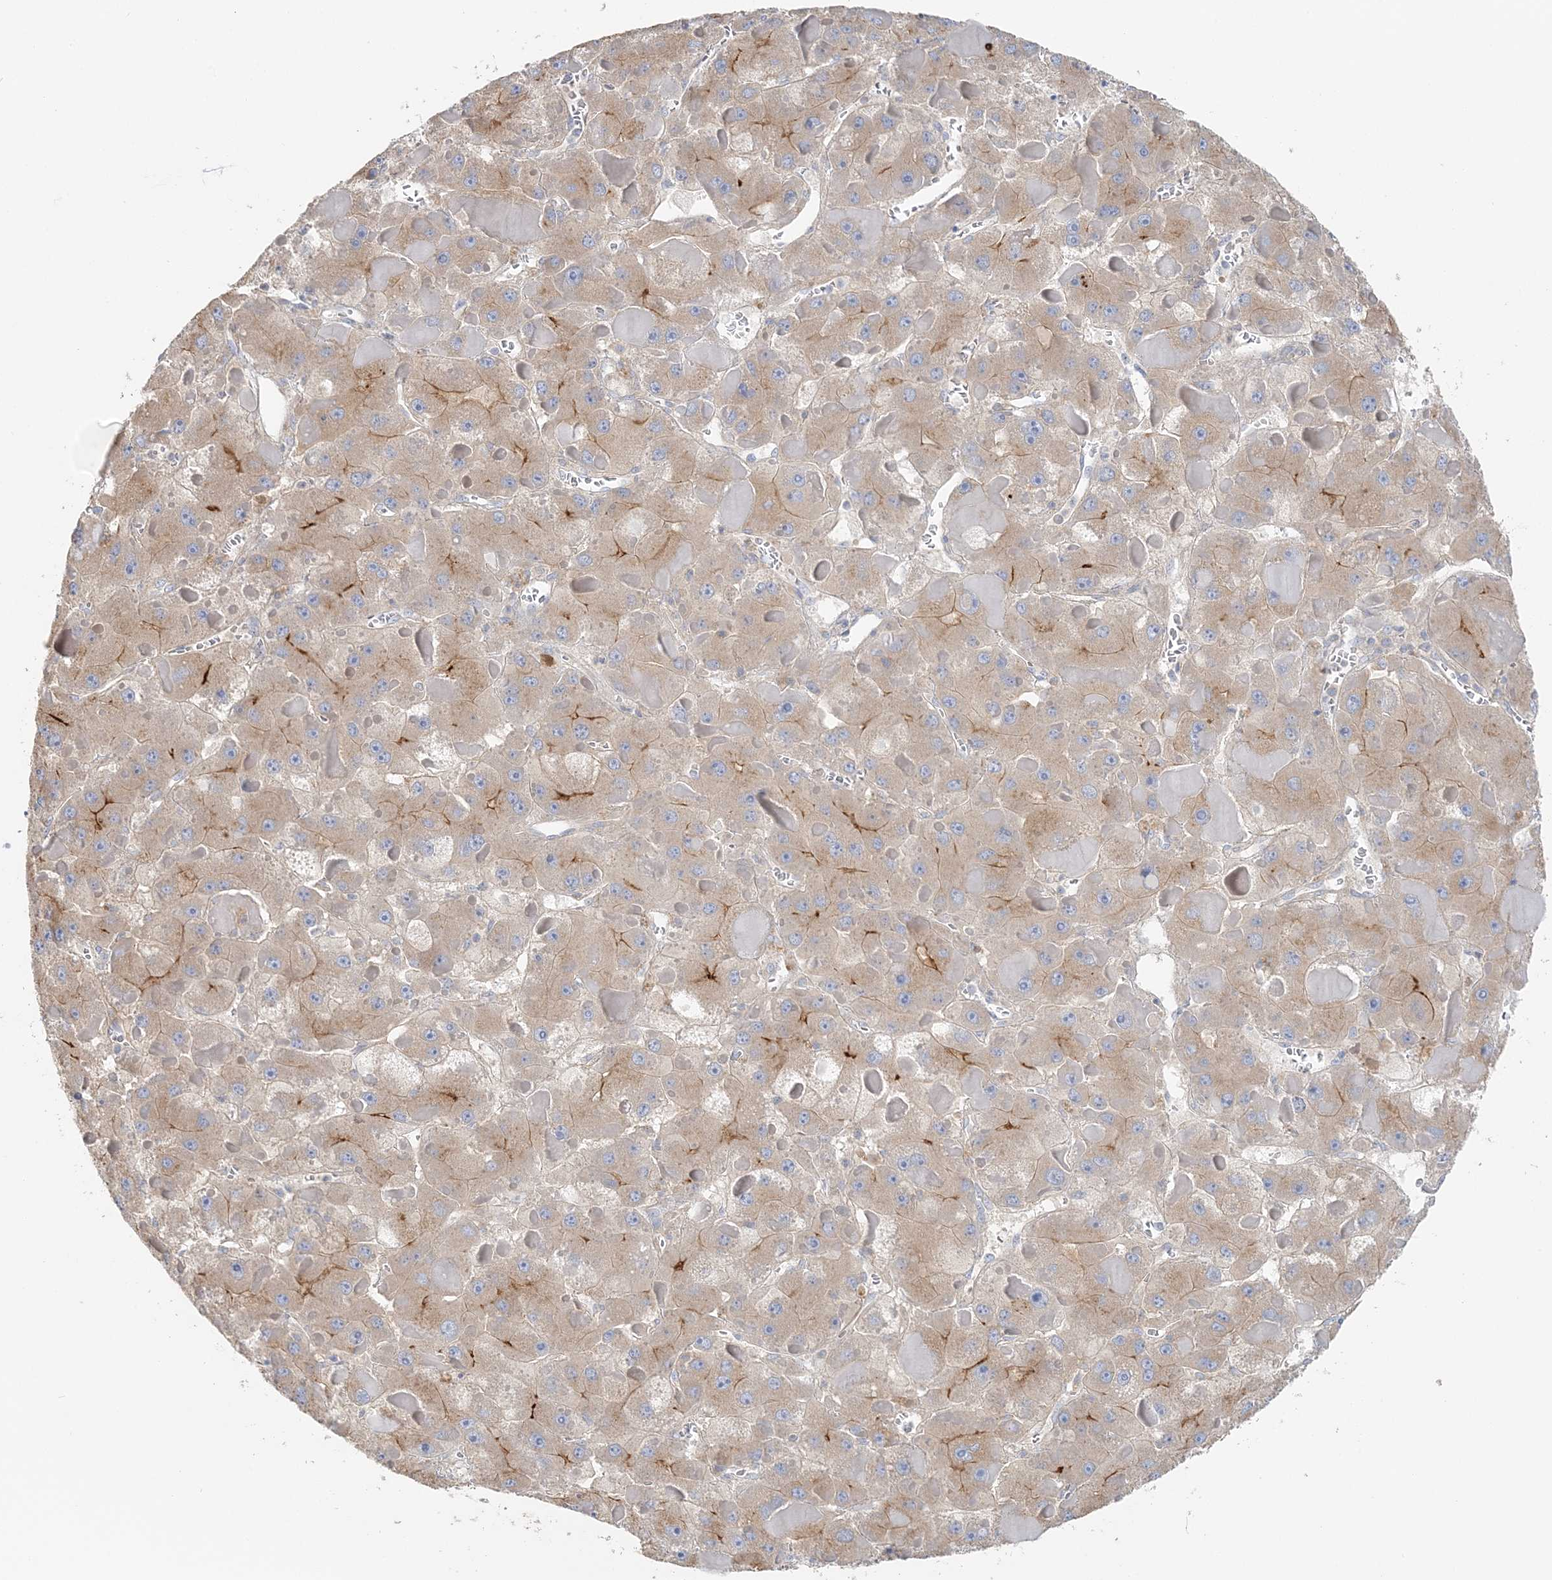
{"staining": {"intensity": "moderate", "quantity": "<25%", "location": "cytoplasmic/membranous"}, "tissue": "liver cancer", "cell_type": "Tumor cells", "image_type": "cancer", "snomed": [{"axis": "morphology", "description": "Carcinoma, Hepatocellular, NOS"}, {"axis": "topography", "description": "Liver"}], "caption": "A low amount of moderate cytoplasmic/membranous staining is present in approximately <25% of tumor cells in liver cancer (hepatocellular carcinoma) tissue. (IHC, brightfield microscopy, high magnification).", "gene": "TBC1D5", "patient": {"sex": "female", "age": 73}}